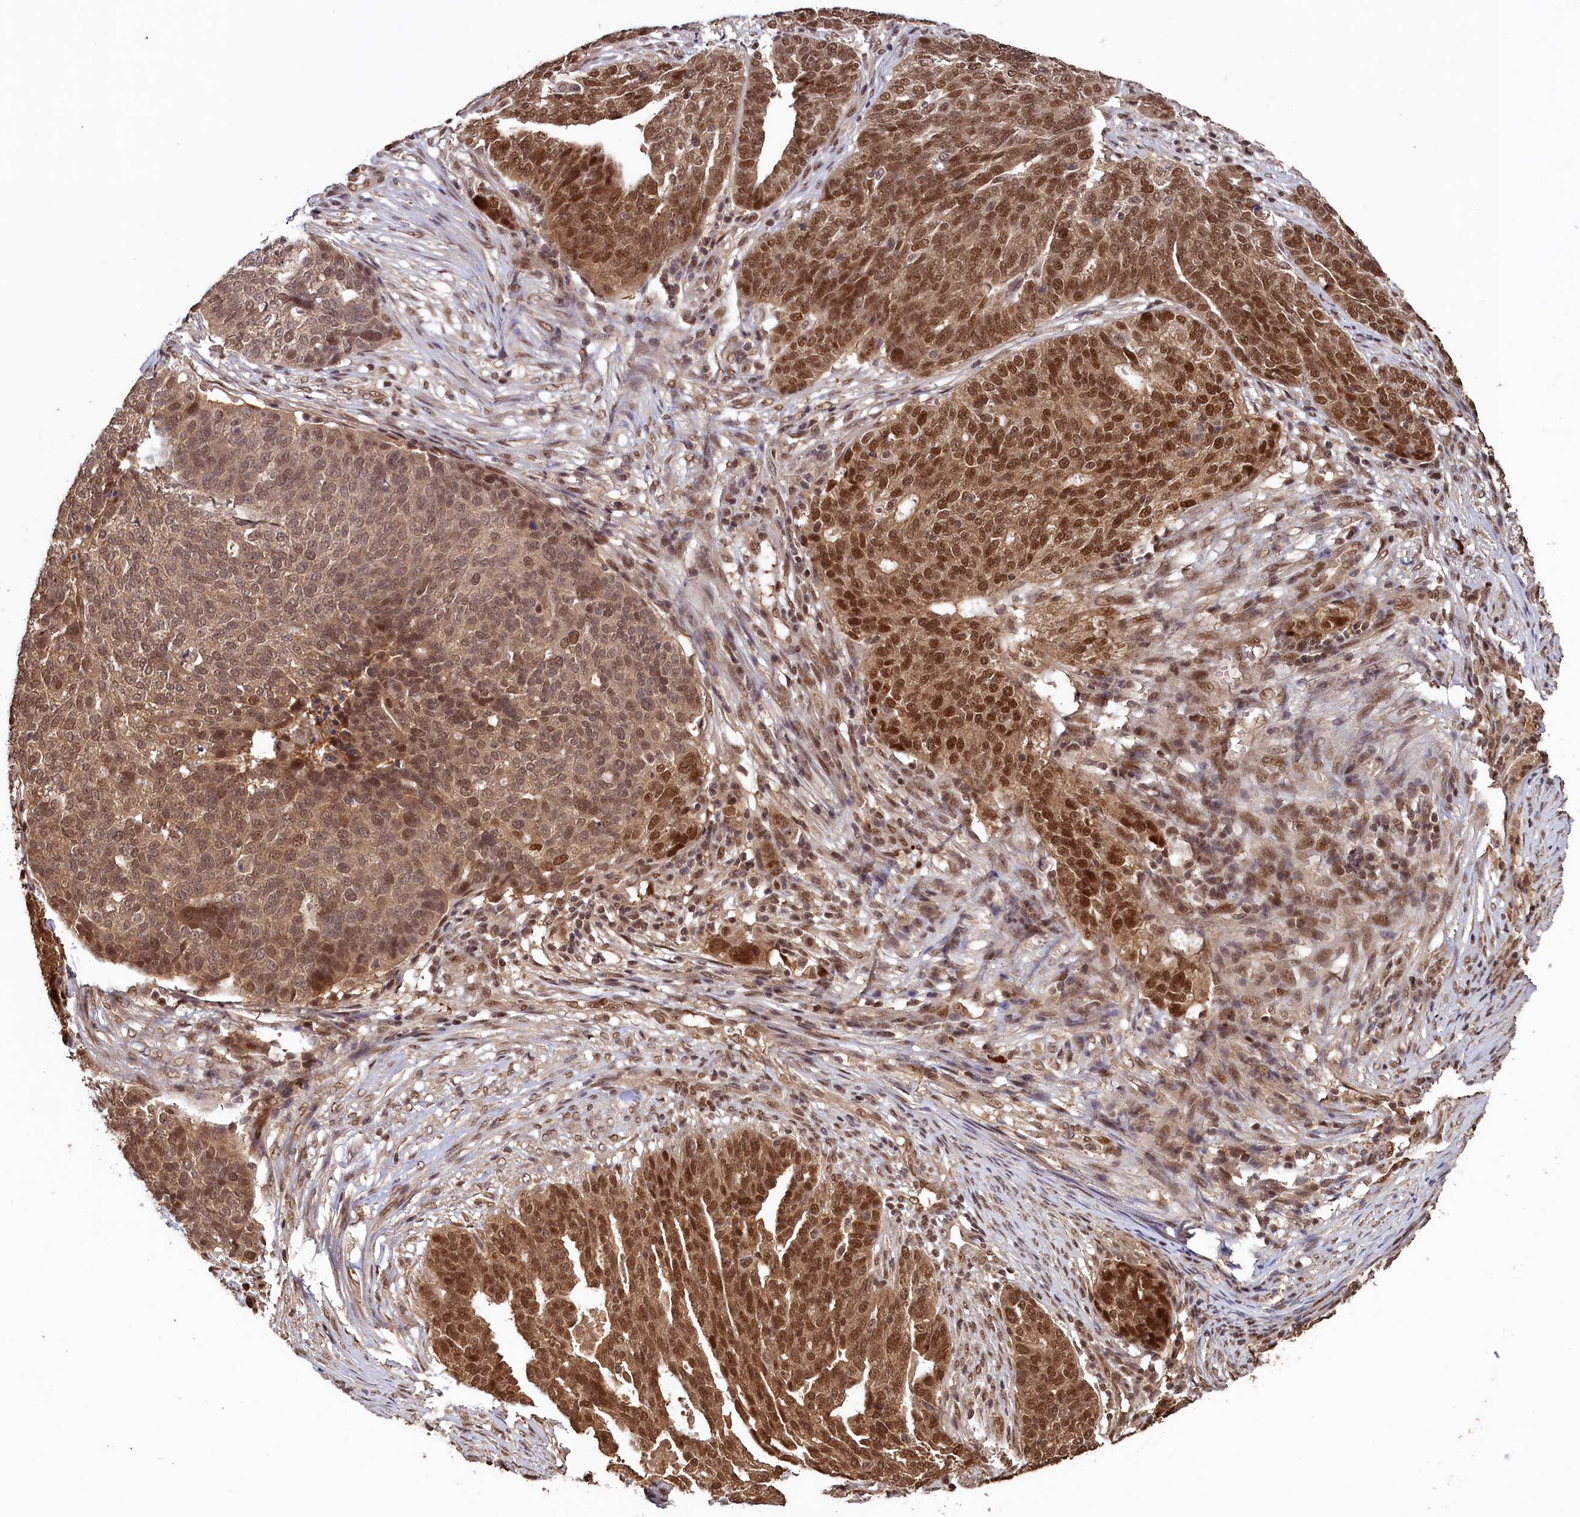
{"staining": {"intensity": "strong", "quantity": ">75%", "location": "nuclear"}, "tissue": "ovarian cancer", "cell_type": "Tumor cells", "image_type": "cancer", "snomed": [{"axis": "morphology", "description": "Cystadenocarcinoma, serous, NOS"}, {"axis": "topography", "description": "Ovary"}], "caption": "Immunohistochemical staining of serous cystadenocarcinoma (ovarian) displays strong nuclear protein positivity in about >75% of tumor cells.", "gene": "NAE1", "patient": {"sex": "female", "age": 59}}